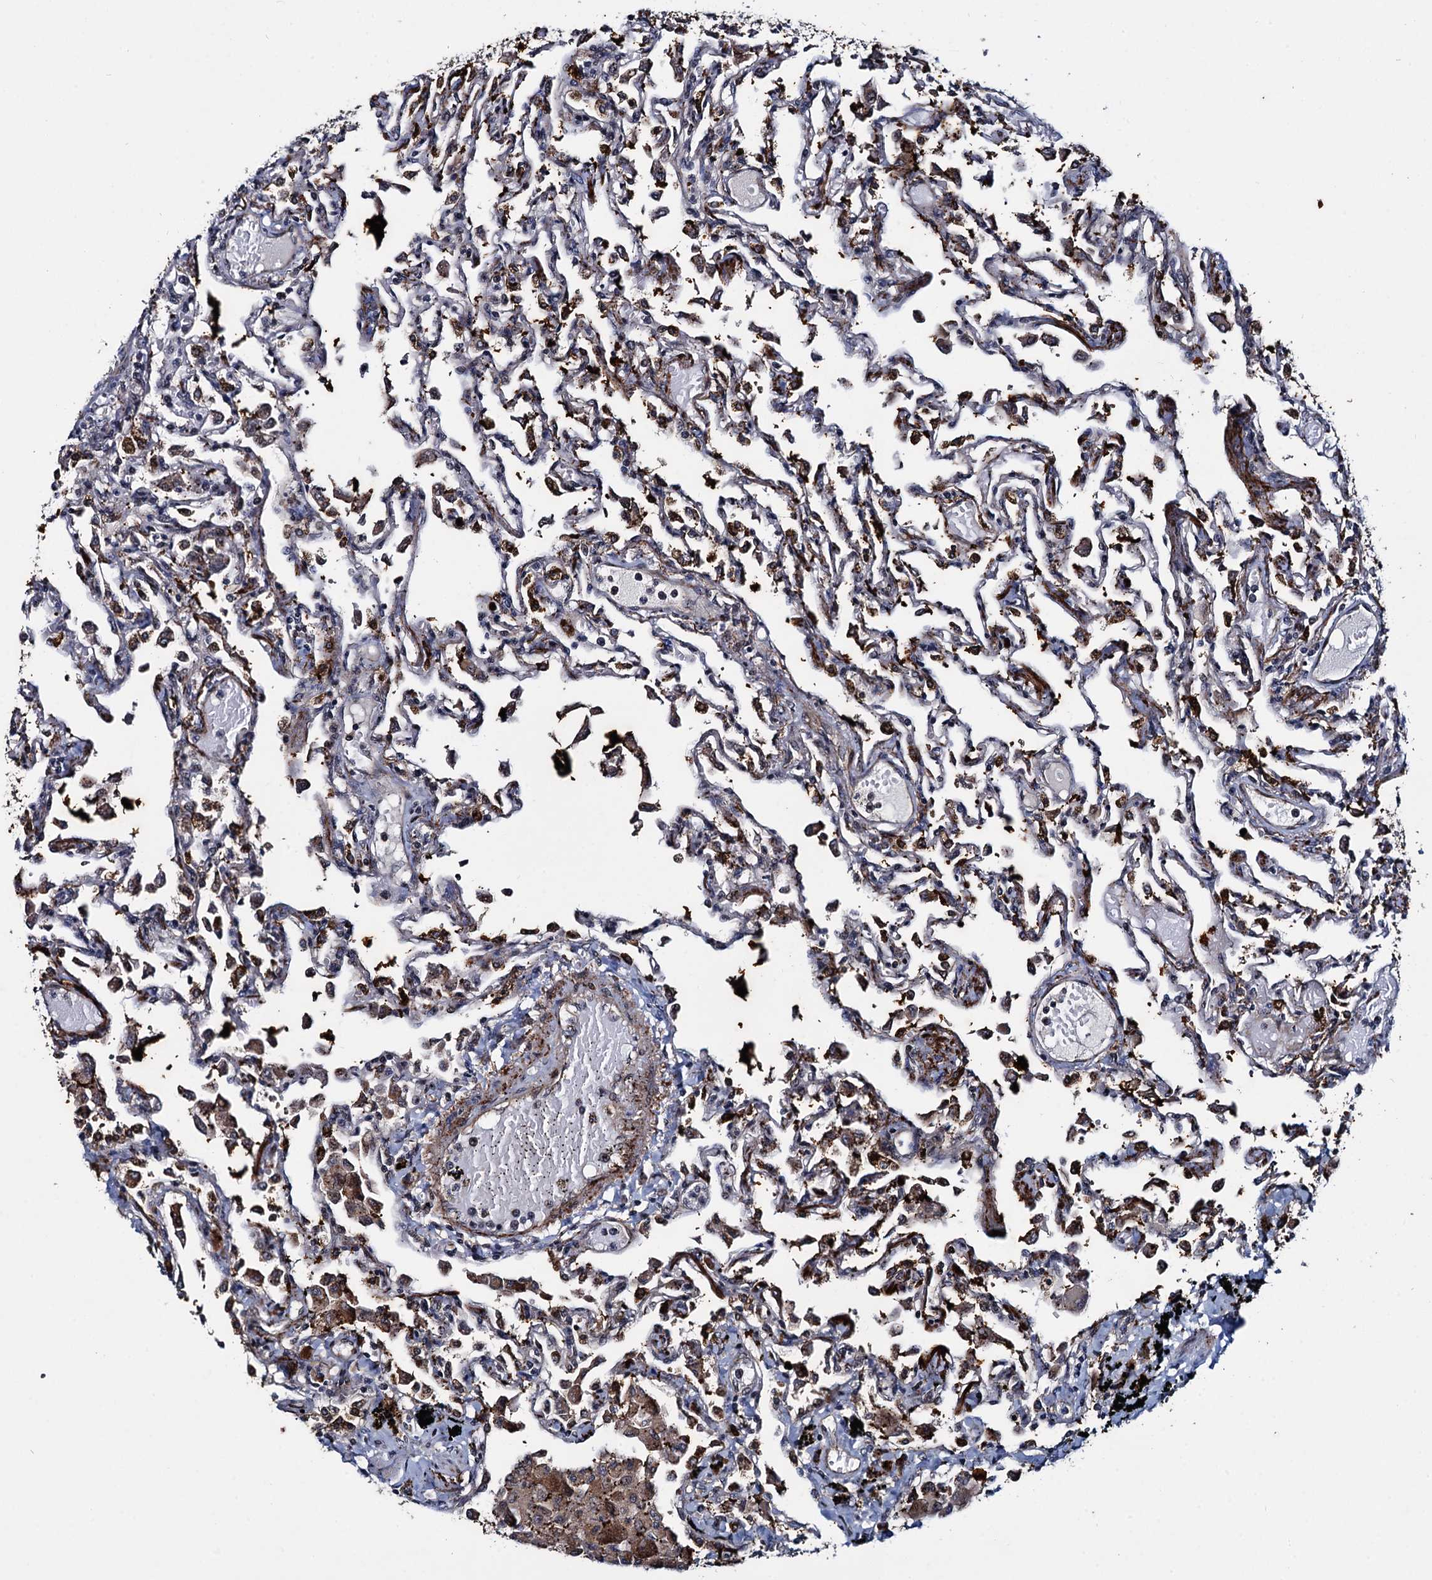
{"staining": {"intensity": "moderate", "quantity": "25%-75%", "location": "cytoplasmic/membranous"}, "tissue": "lung", "cell_type": "Alveolar cells", "image_type": "normal", "snomed": [{"axis": "morphology", "description": "Normal tissue, NOS"}, {"axis": "topography", "description": "Bronchus"}, {"axis": "topography", "description": "Lung"}], "caption": "Lung stained with immunohistochemistry demonstrates moderate cytoplasmic/membranous positivity in approximately 25%-75% of alveolar cells.", "gene": "ARHGAP42", "patient": {"sex": "female", "age": 49}}